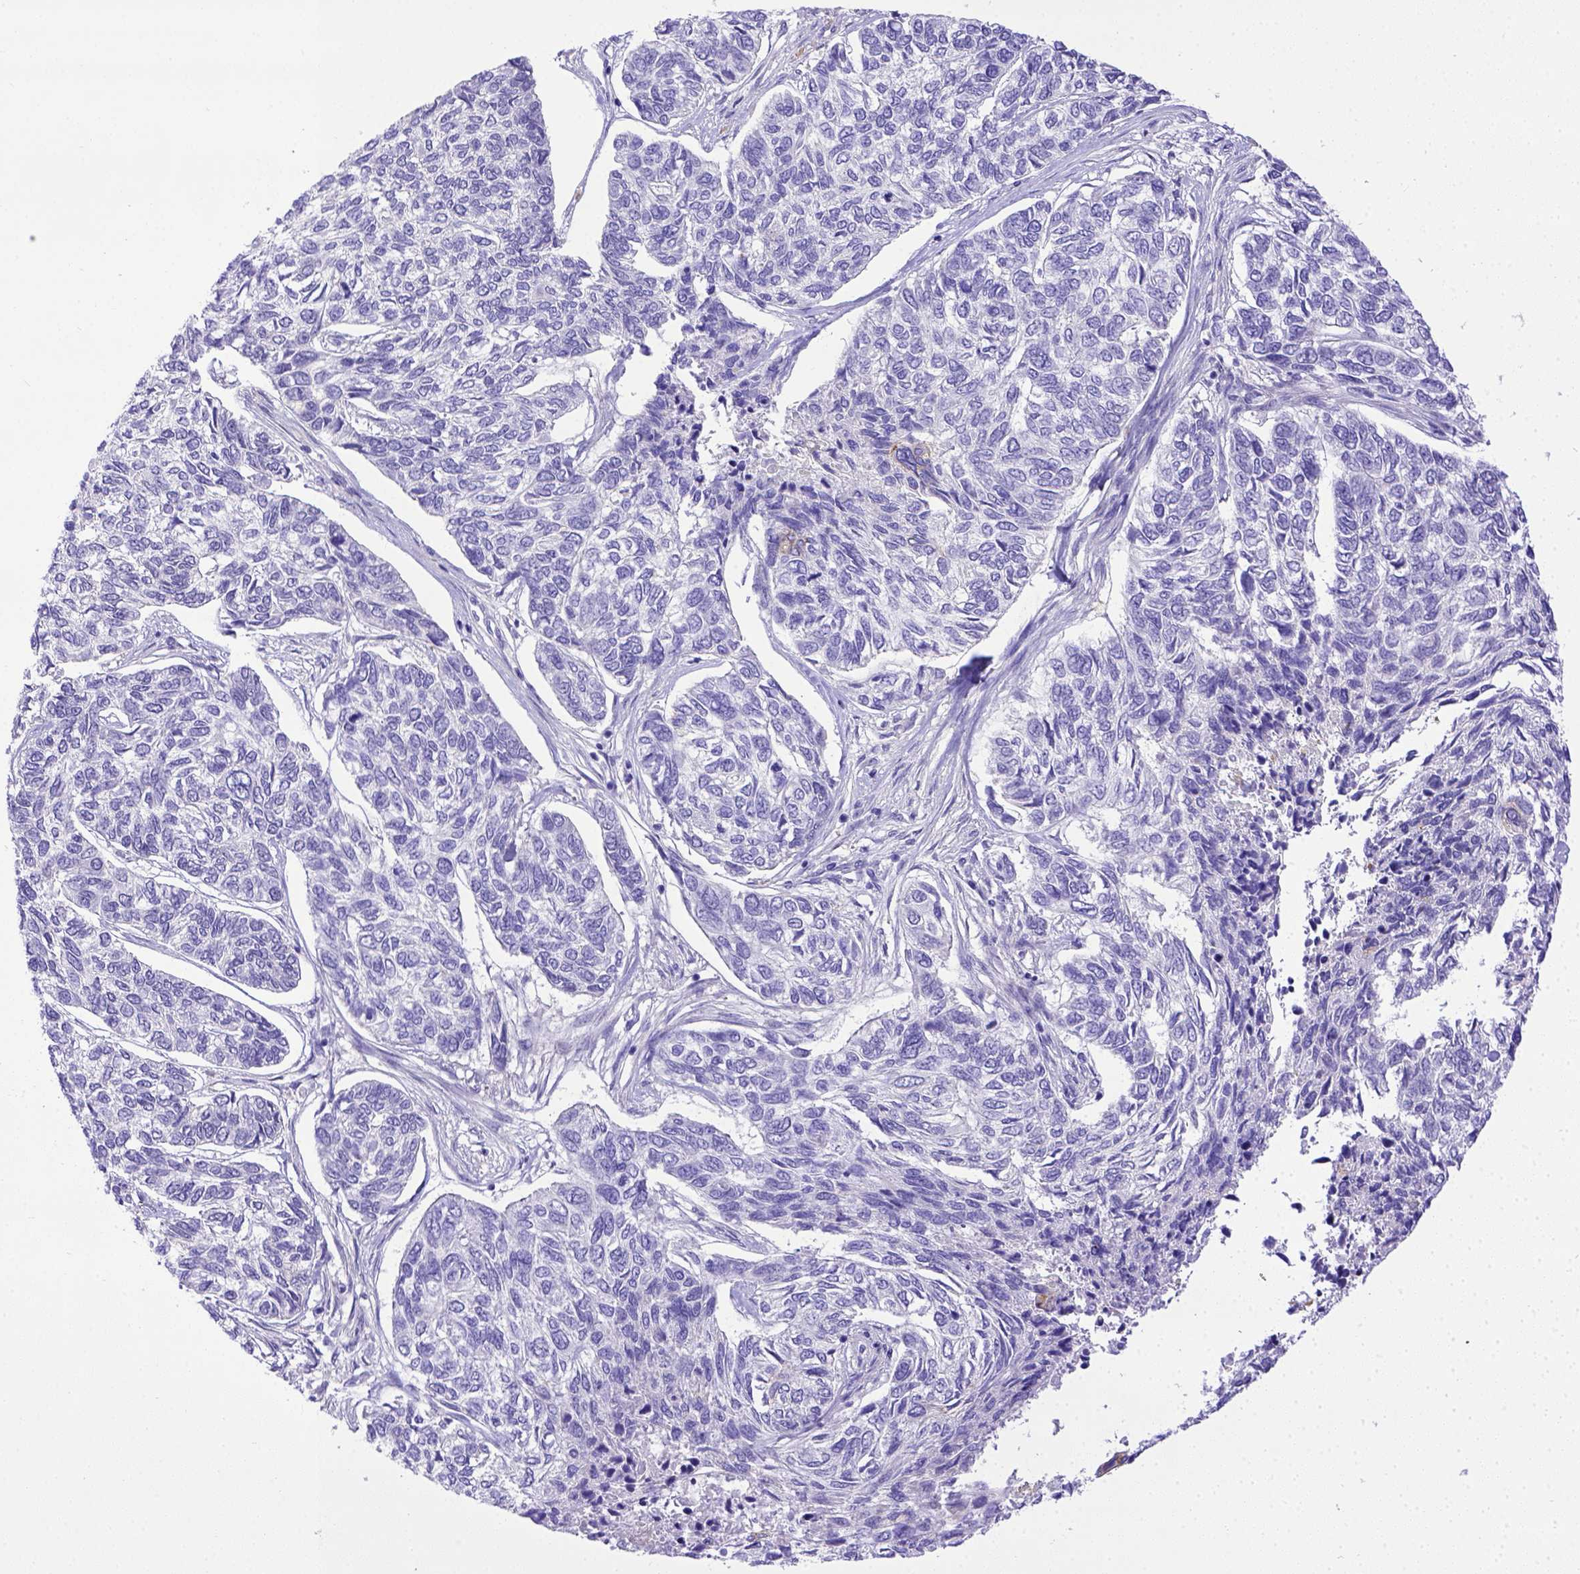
{"staining": {"intensity": "negative", "quantity": "none", "location": "none"}, "tissue": "skin cancer", "cell_type": "Tumor cells", "image_type": "cancer", "snomed": [{"axis": "morphology", "description": "Basal cell carcinoma"}, {"axis": "topography", "description": "Skin"}], "caption": "High power microscopy image of an IHC photomicrograph of basal cell carcinoma (skin), revealing no significant positivity in tumor cells.", "gene": "BTN1A1", "patient": {"sex": "female", "age": 65}}